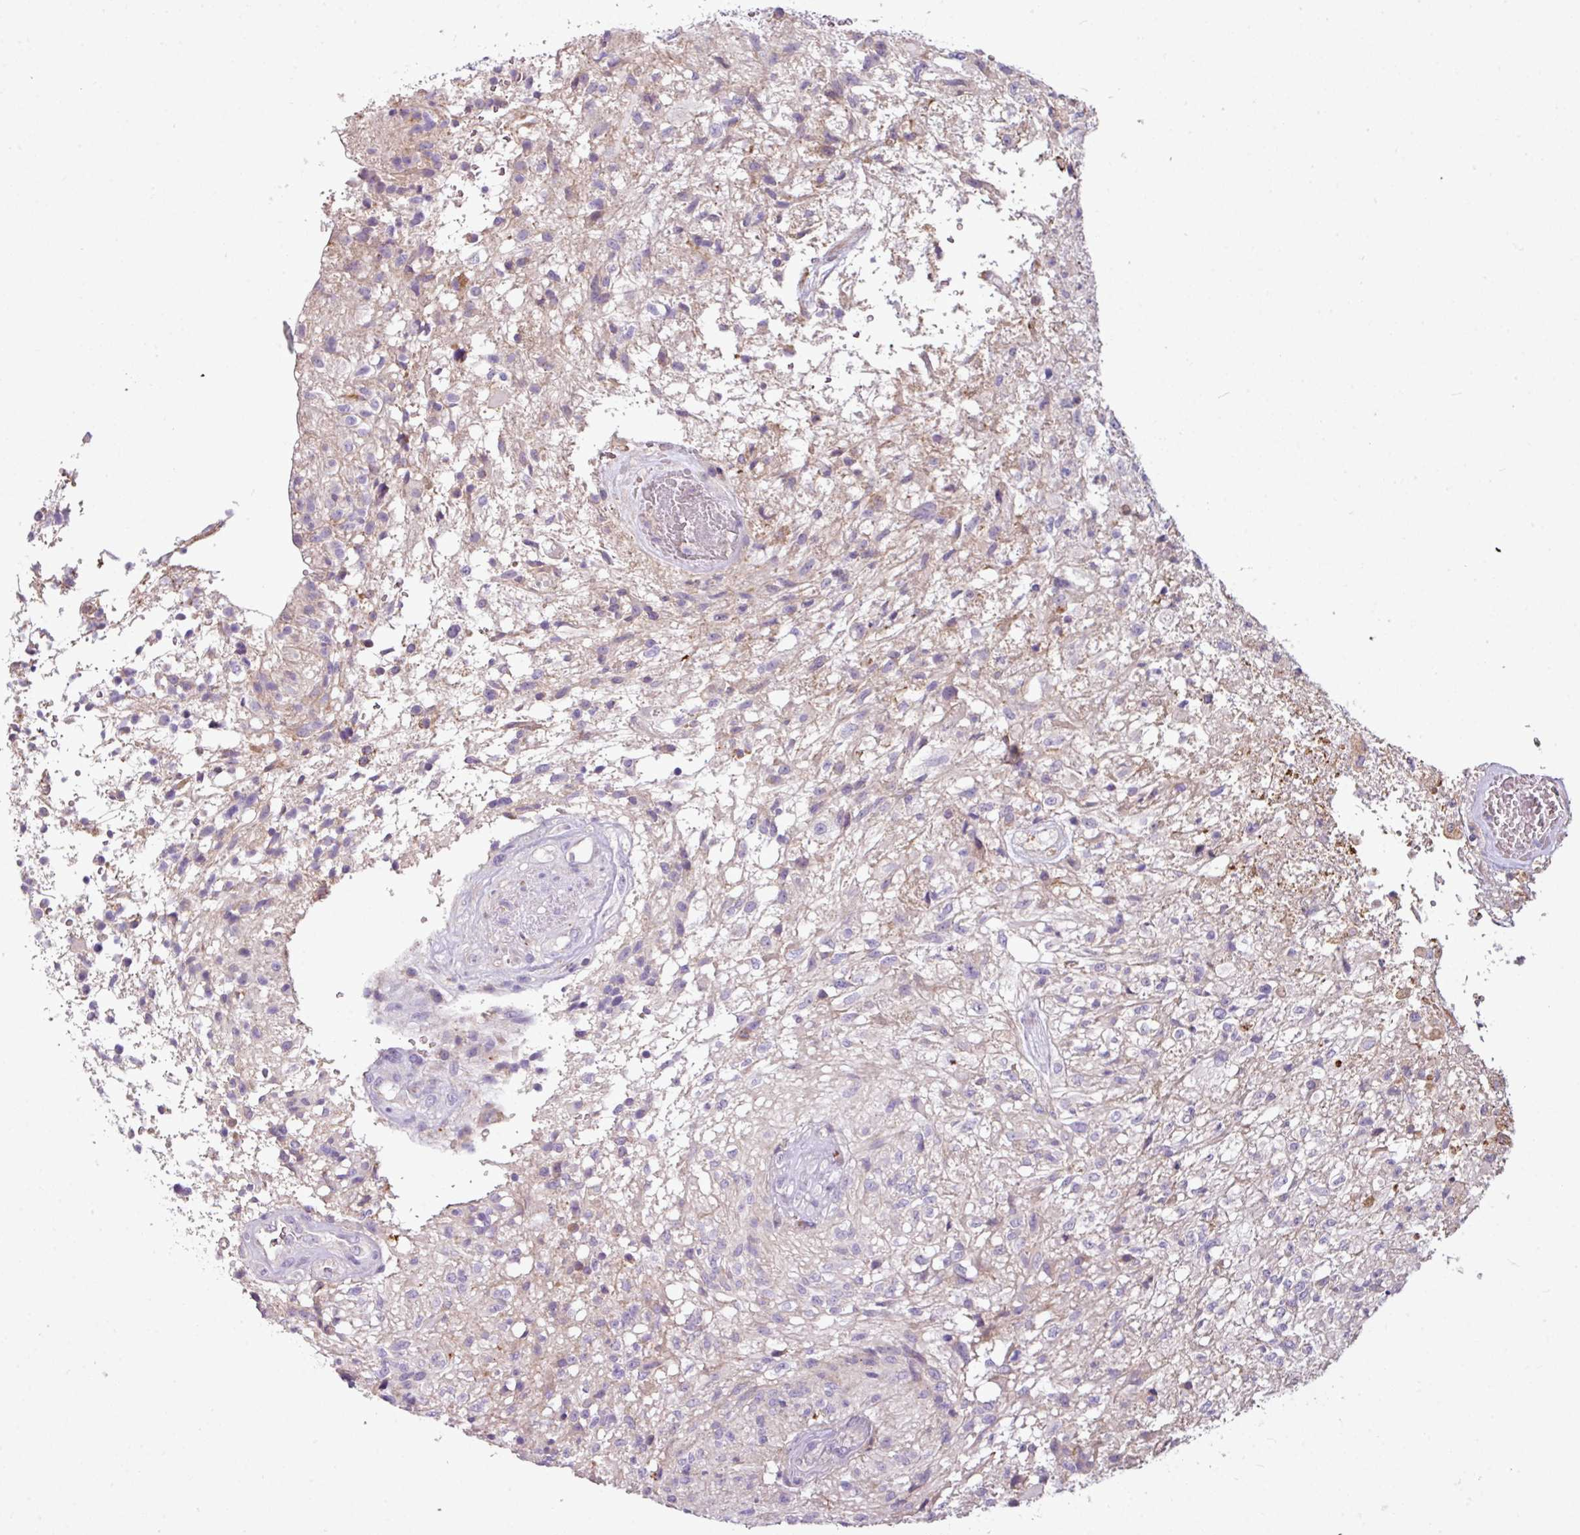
{"staining": {"intensity": "weak", "quantity": "<25%", "location": "cytoplasmic/membranous"}, "tissue": "glioma", "cell_type": "Tumor cells", "image_type": "cancer", "snomed": [{"axis": "morphology", "description": "Glioma, malignant, High grade"}, {"axis": "topography", "description": "Brain"}], "caption": "Glioma stained for a protein using IHC exhibits no expression tumor cells.", "gene": "TMEM178B", "patient": {"sex": "male", "age": 56}}